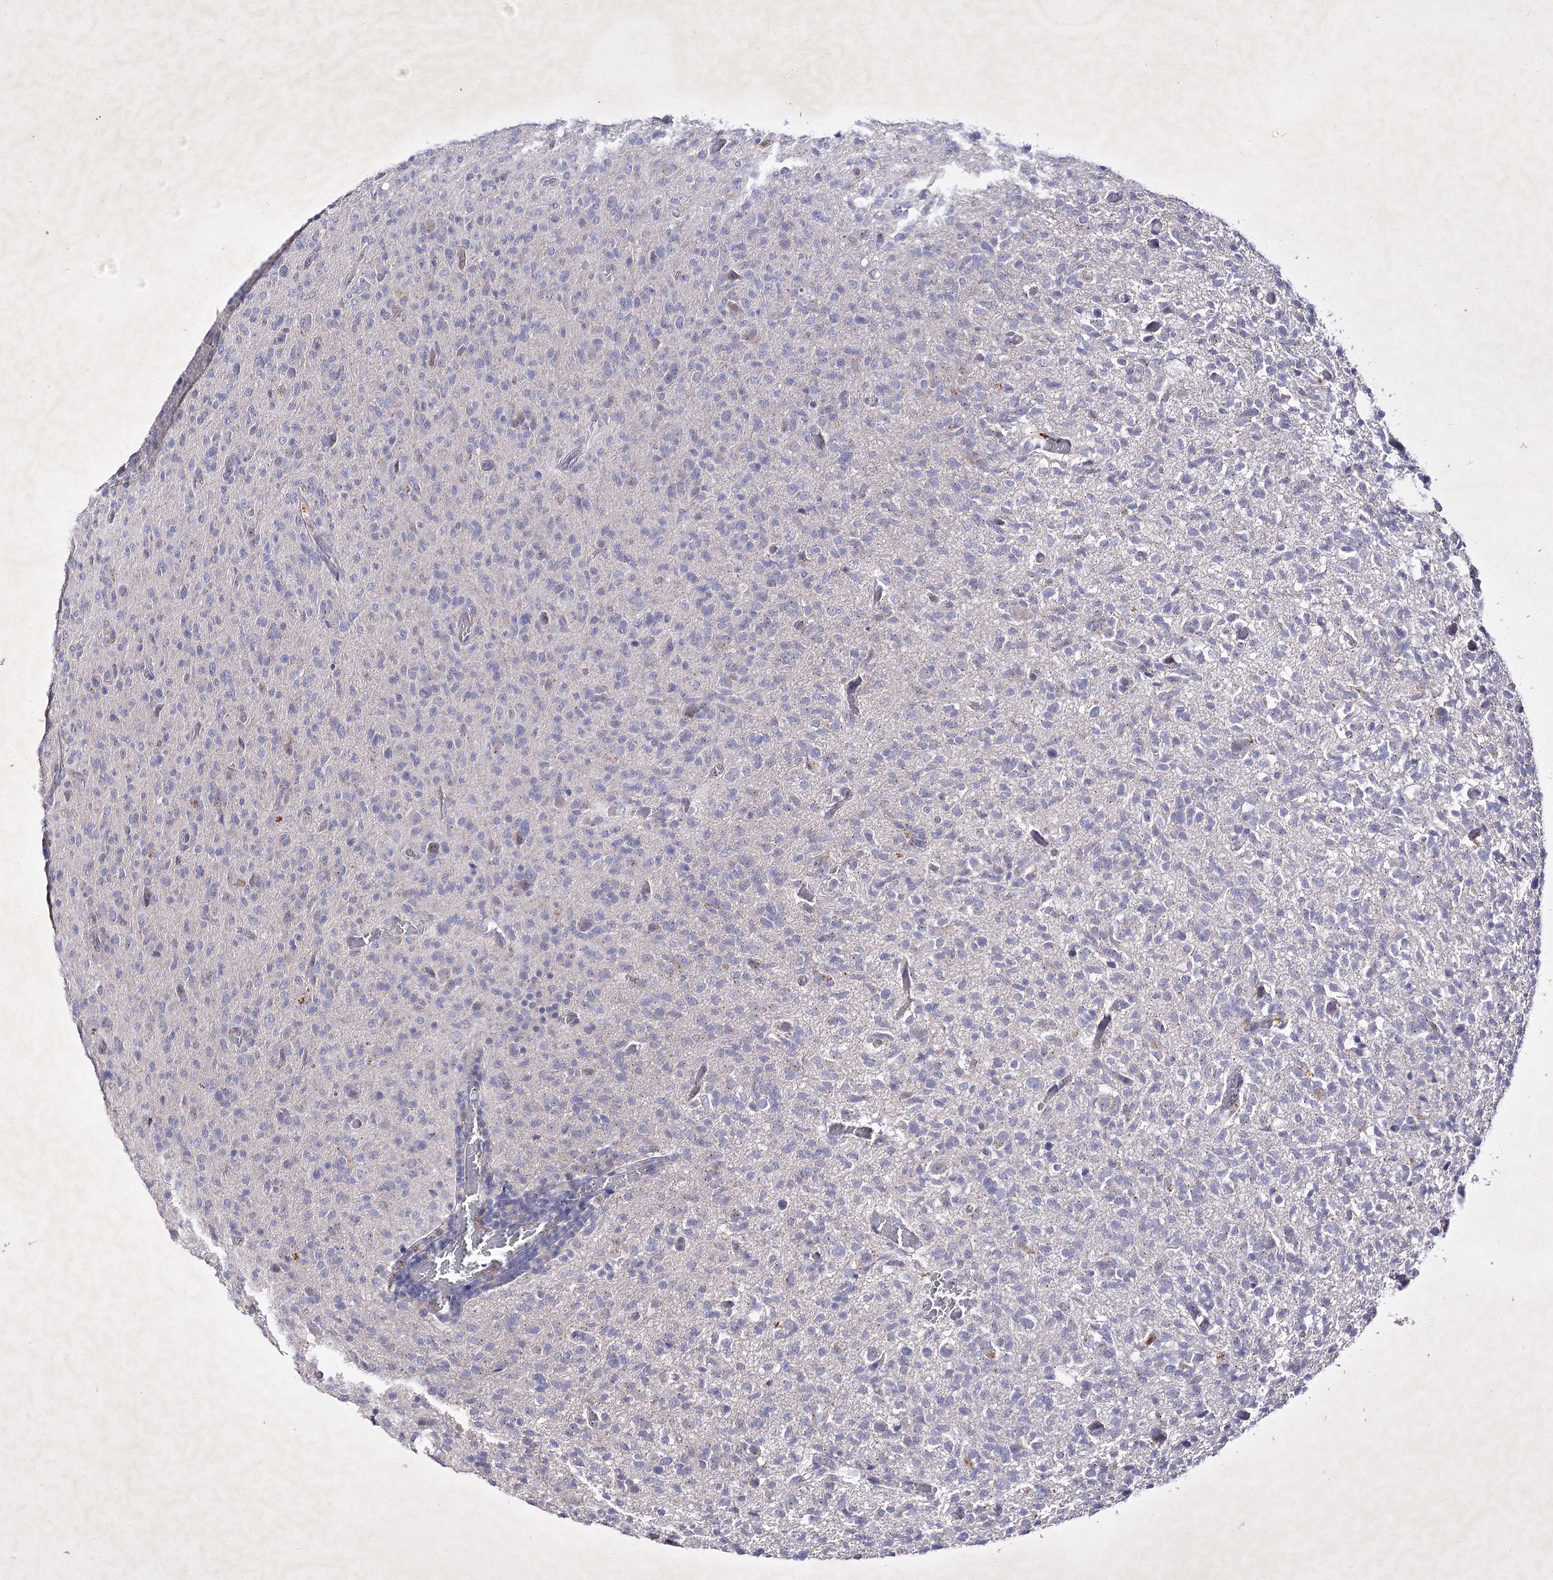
{"staining": {"intensity": "negative", "quantity": "none", "location": "none"}, "tissue": "glioma", "cell_type": "Tumor cells", "image_type": "cancer", "snomed": [{"axis": "morphology", "description": "Glioma, malignant, High grade"}, {"axis": "topography", "description": "Brain"}], "caption": "The micrograph reveals no staining of tumor cells in high-grade glioma (malignant).", "gene": "COX15", "patient": {"sex": "female", "age": 57}}